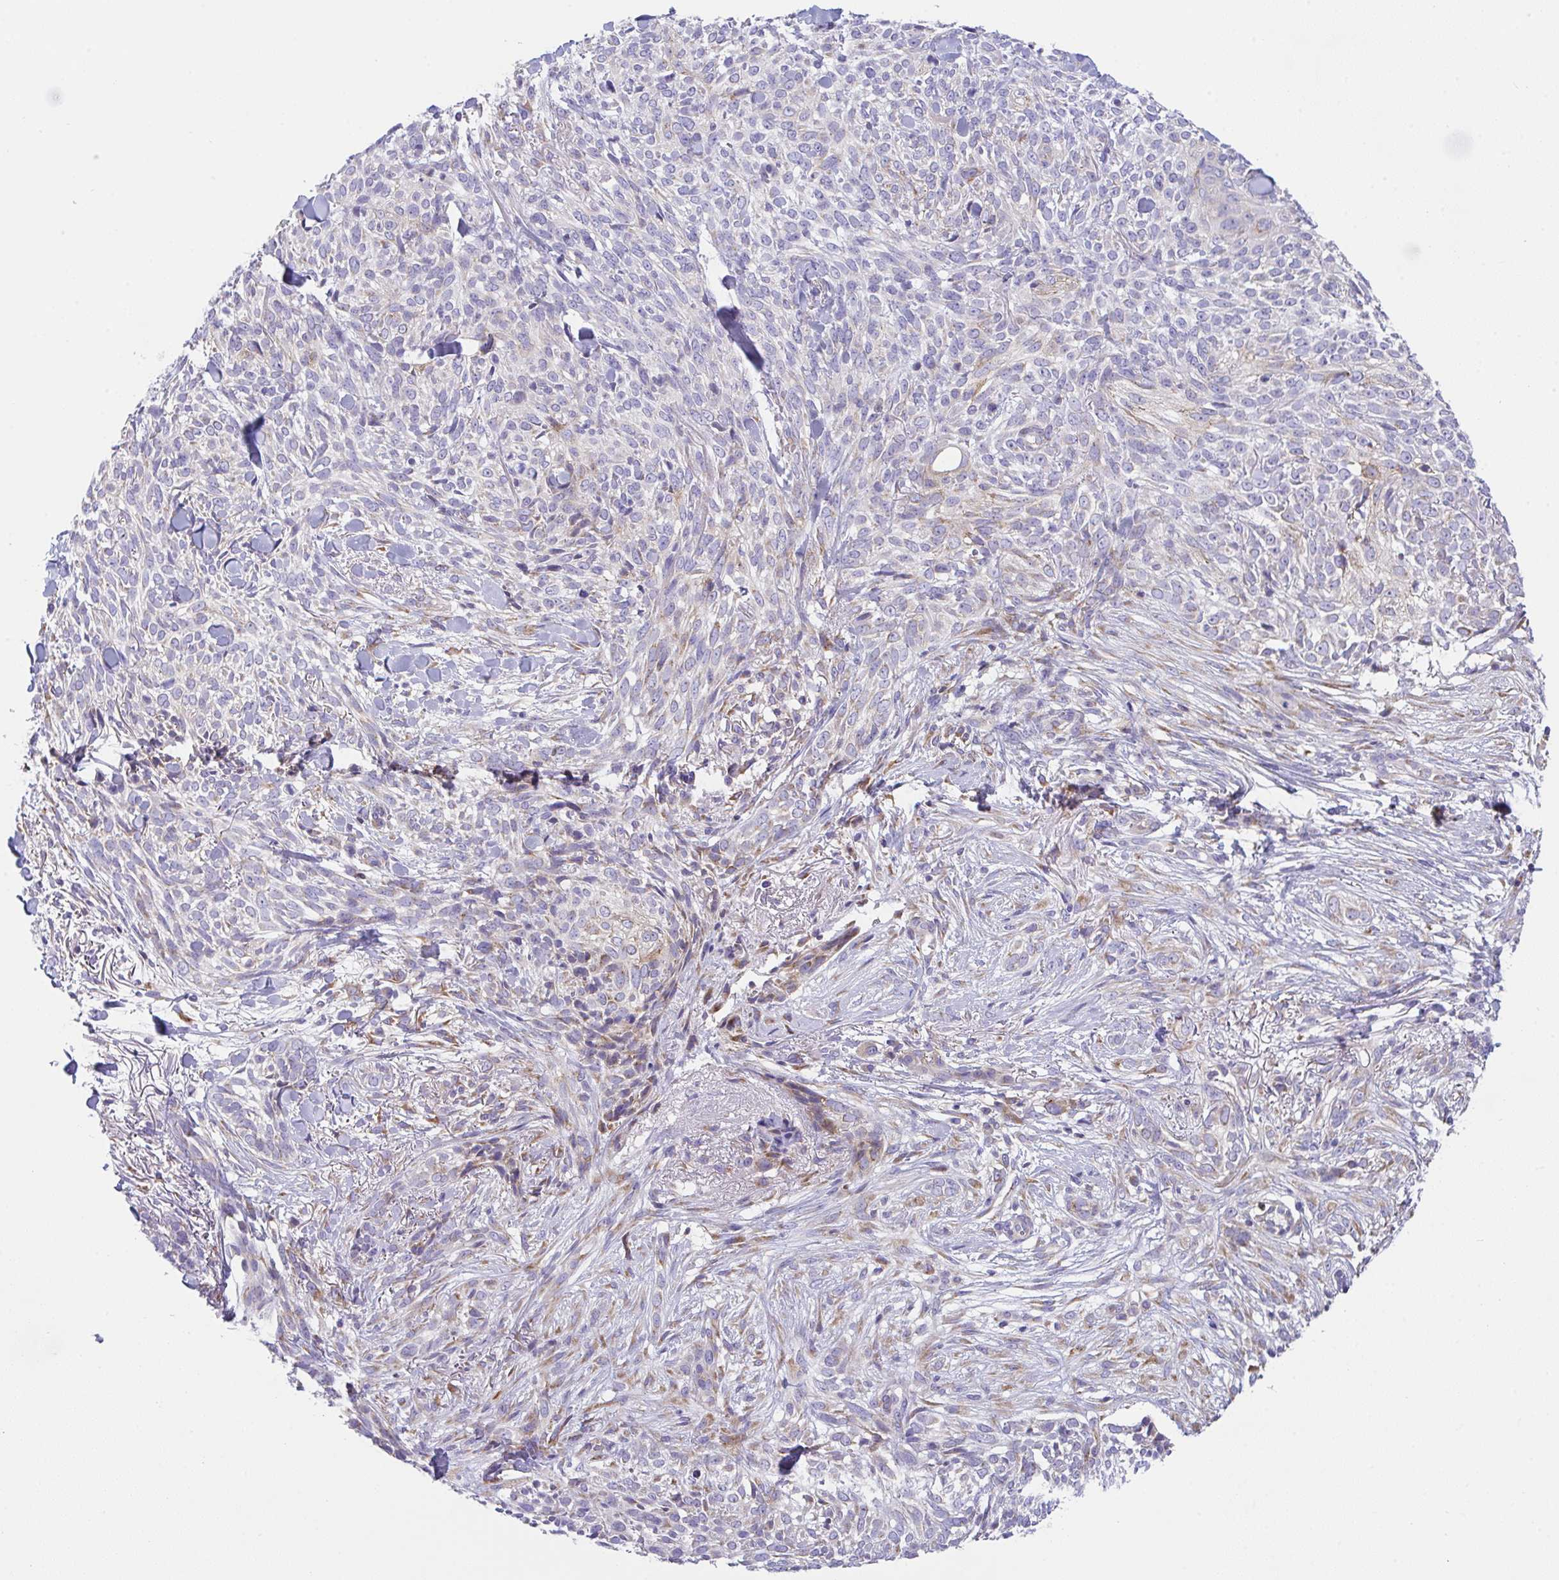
{"staining": {"intensity": "weak", "quantity": "25%-75%", "location": "cytoplasmic/membranous"}, "tissue": "skin cancer", "cell_type": "Tumor cells", "image_type": "cancer", "snomed": [{"axis": "morphology", "description": "Basal cell carcinoma"}, {"axis": "topography", "description": "Skin"}, {"axis": "topography", "description": "Skin of face"}], "caption": "Skin cancer (basal cell carcinoma) stained with a protein marker displays weak staining in tumor cells.", "gene": "MIA3", "patient": {"sex": "female", "age": 90}}